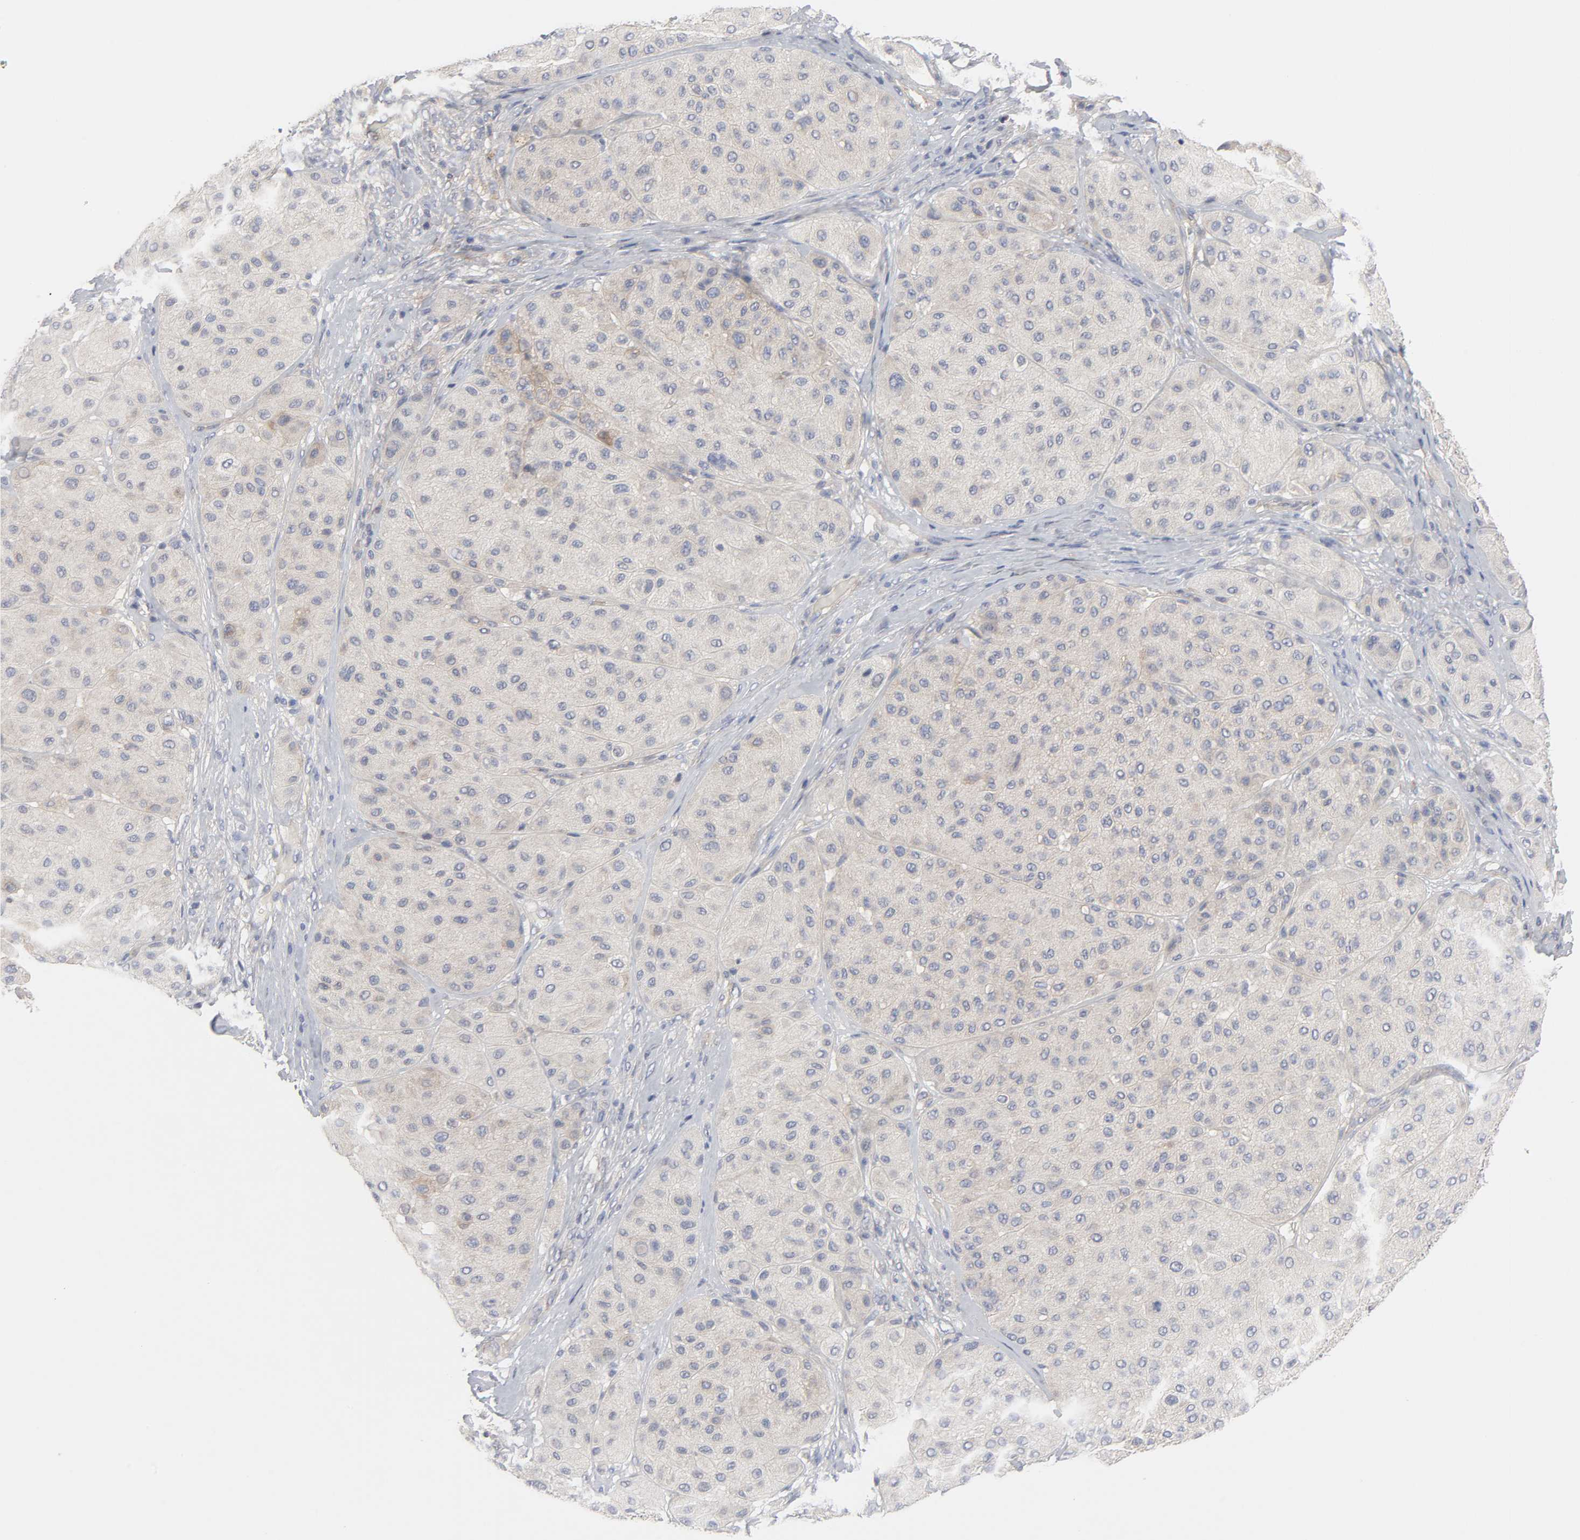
{"staining": {"intensity": "negative", "quantity": "none", "location": "none"}, "tissue": "melanoma", "cell_type": "Tumor cells", "image_type": "cancer", "snomed": [{"axis": "morphology", "description": "Normal tissue, NOS"}, {"axis": "morphology", "description": "Malignant melanoma, Metastatic site"}, {"axis": "topography", "description": "Skin"}], "caption": "There is no significant expression in tumor cells of malignant melanoma (metastatic site).", "gene": "ROCK1", "patient": {"sex": "male", "age": 41}}